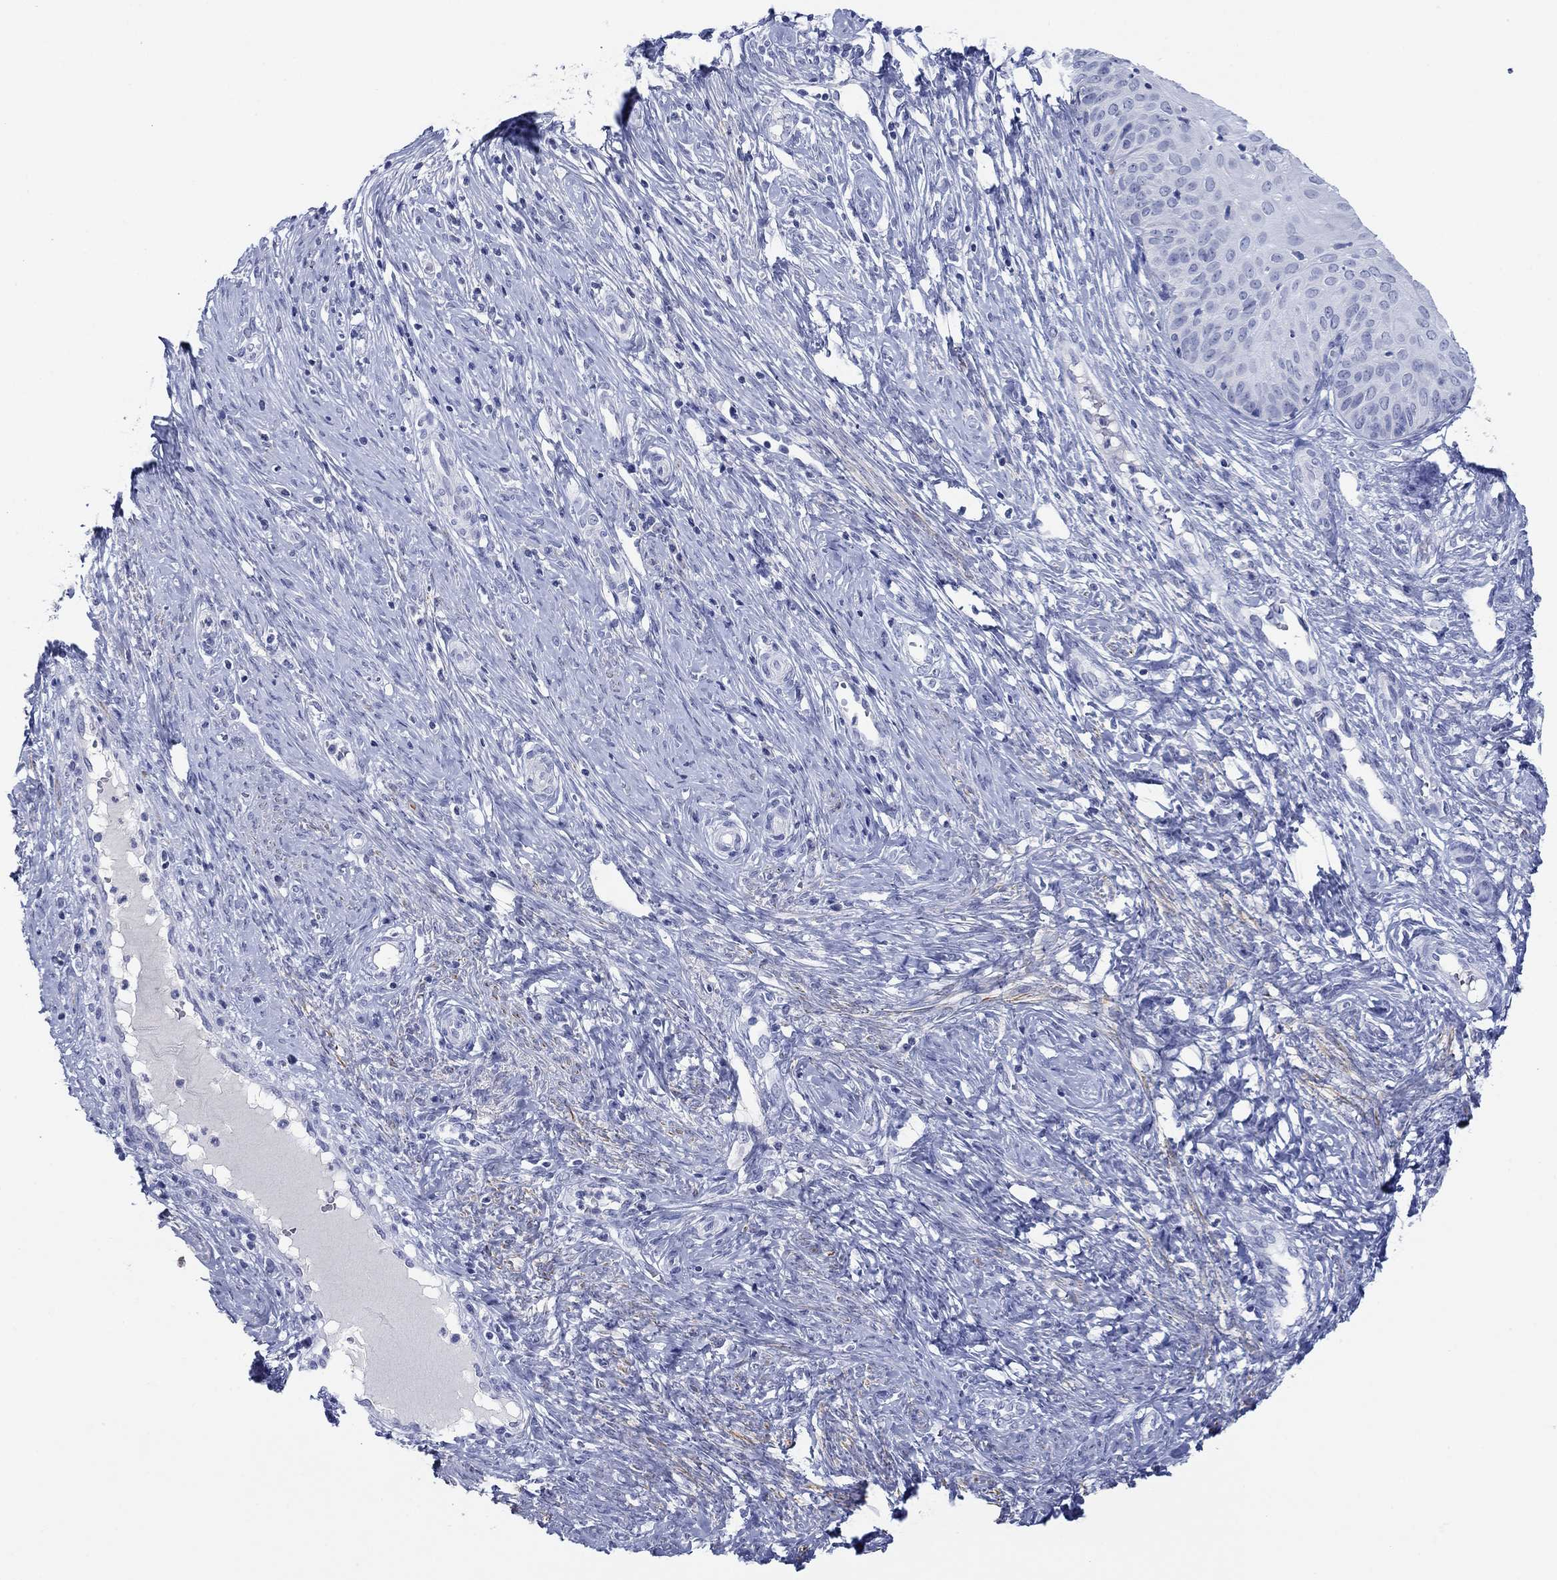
{"staining": {"intensity": "negative", "quantity": "none", "location": "none"}, "tissue": "cervical cancer", "cell_type": "Tumor cells", "image_type": "cancer", "snomed": [{"axis": "morphology", "description": "Normal tissue, NOS"}, {"axis": "morphology", "description": "Squamous cell carcinoma, NOS"}, {"axis": "topography", "description": "Cervix"}], "caption": "Protein analysis of cervical squamous cell carcinoma shows no significant positivity in tumor cells.", "gene": "PDYN", "patient": {"sex": "female", "age": 39}}